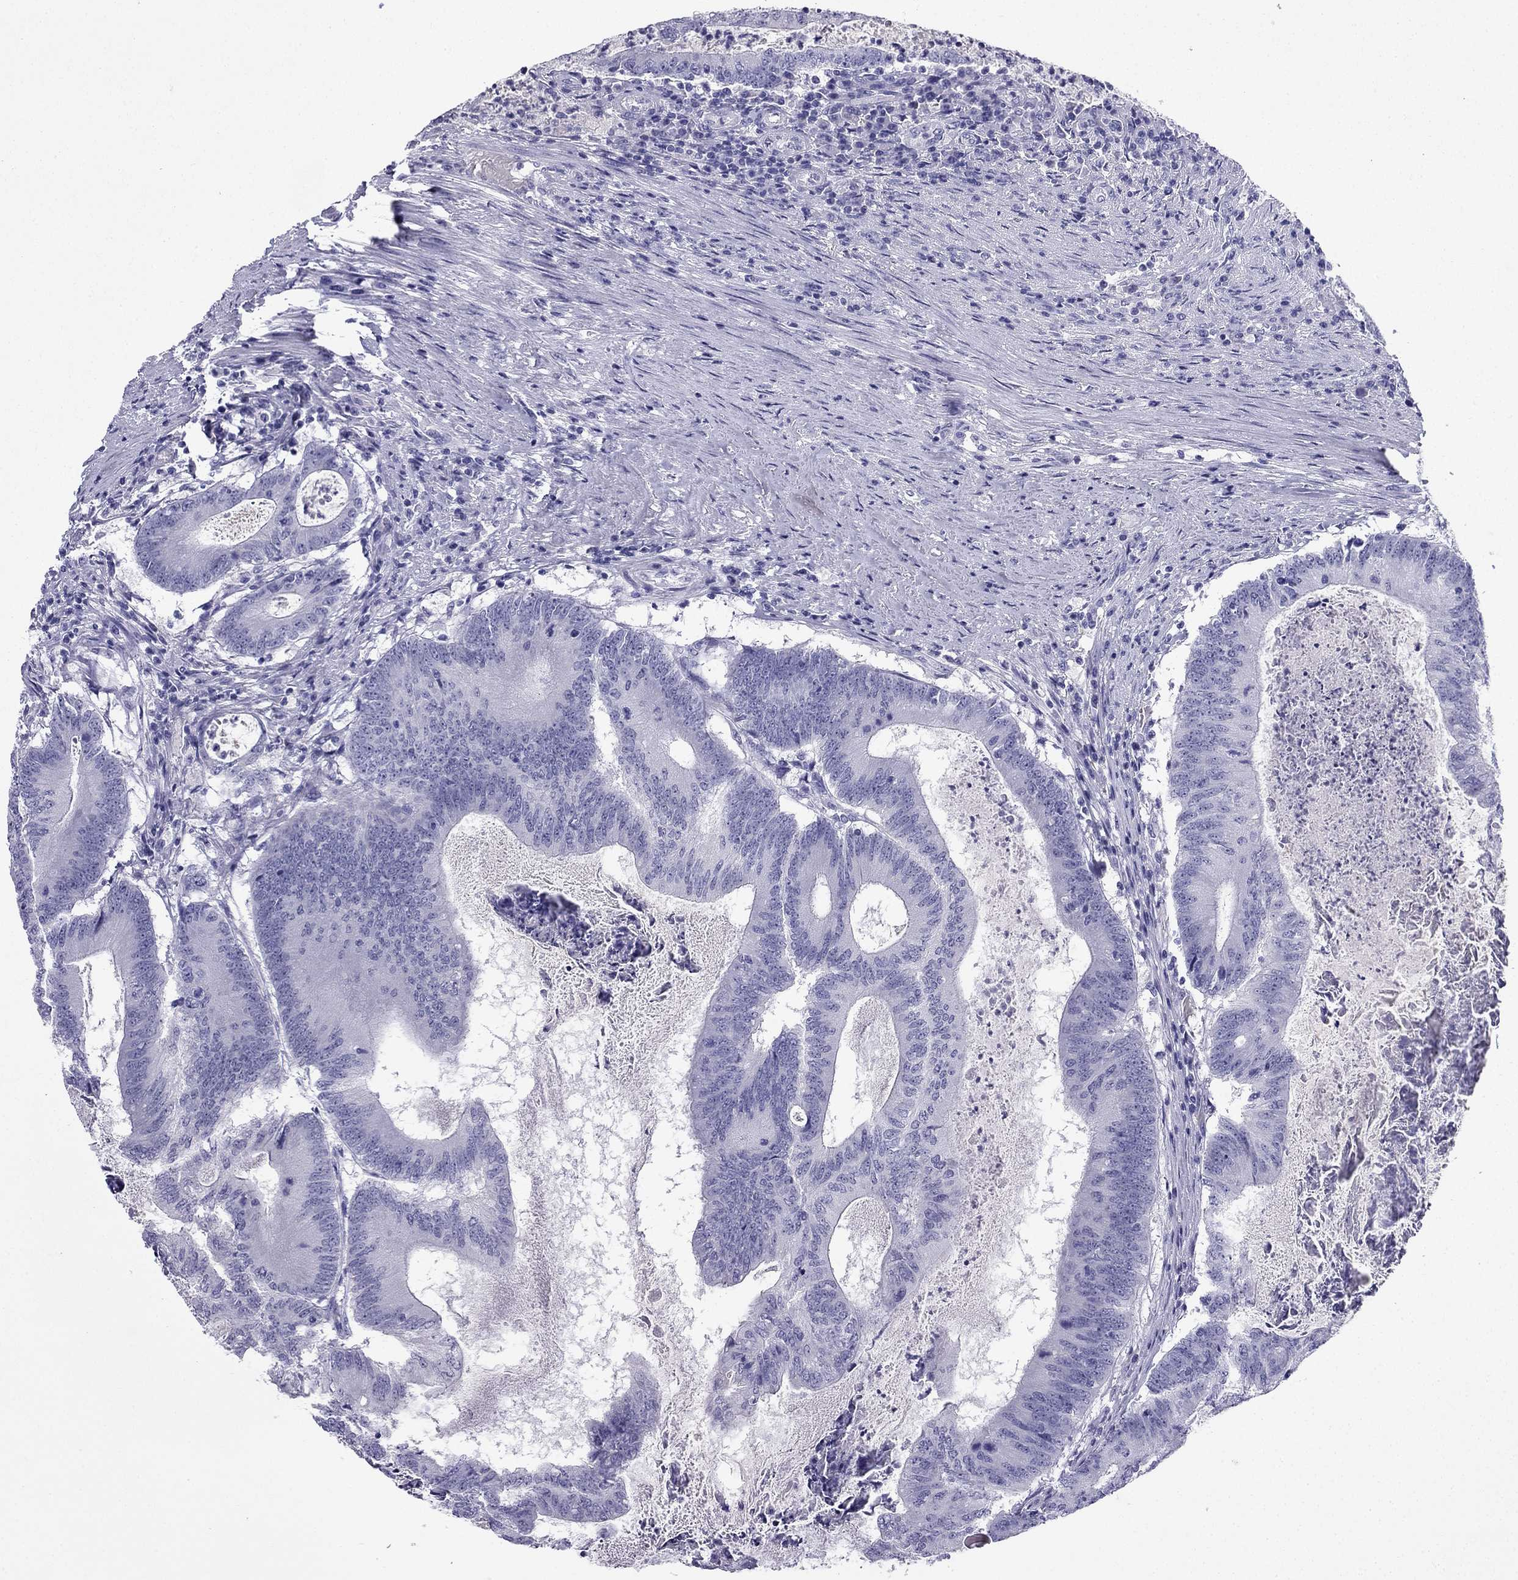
{"staining": {"intensity": "negative", "quantity": "none", "location": "none"}, "tissue": "colorectal cancer", "cell_type": "Tumor cells", "image_type": "cancer", "snomed": [{"axis": "morphology", "description": "Adenocarcinoma, NOS"}, {"axis": "topography", "description": "Colon"}], "caption": "Human adenocarcinoma (colorectal) stained for a protein using immunohistochemistry (IHC) shows no expression in tumor cells.", "gene": "NPTX1", "patient": {"sex": "female", "age": 70}}